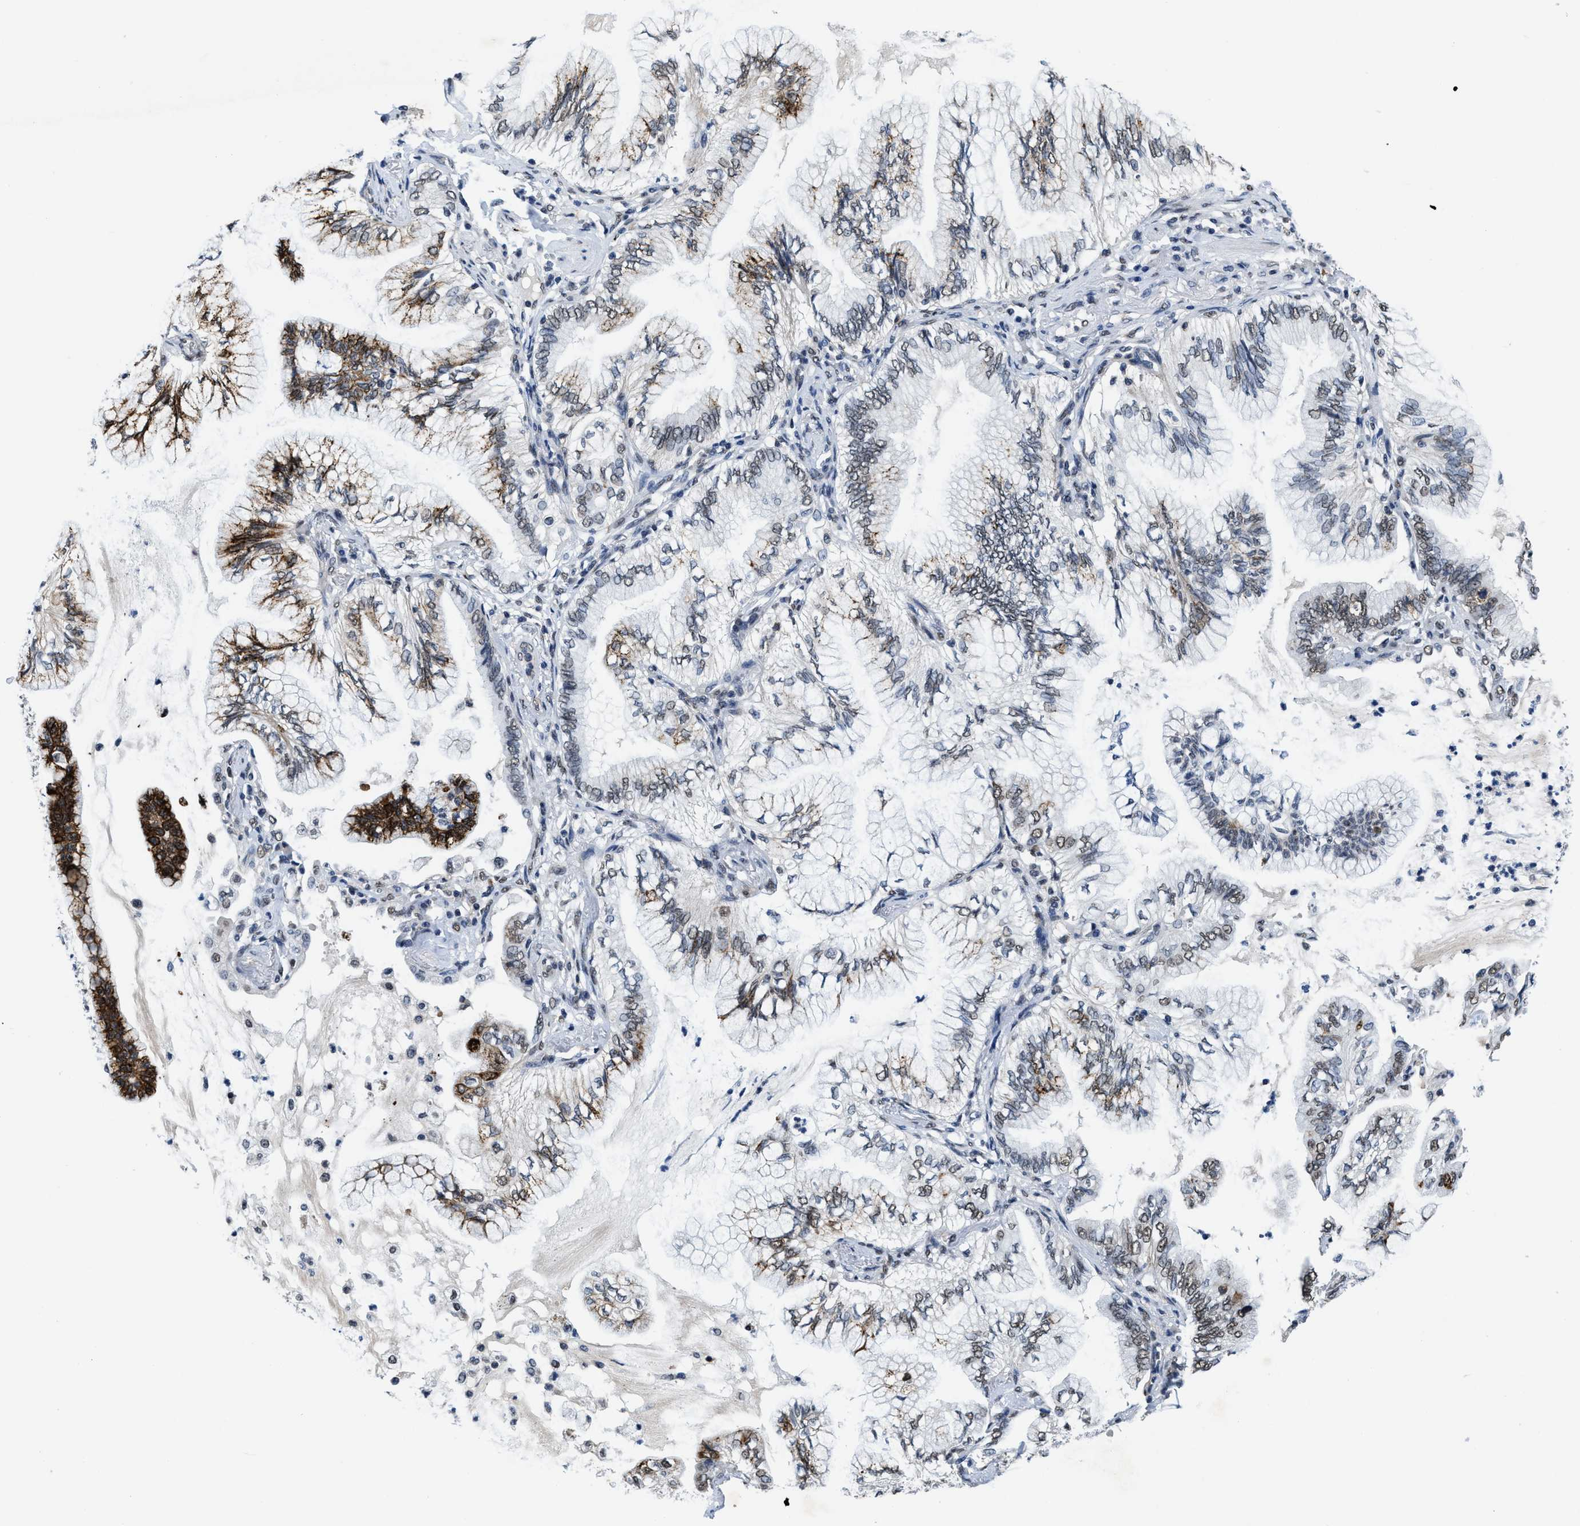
{"staining": {"intensity": "moderate", "quantity": "25%-75%", "location": "cytoplasmic/membranous"}, "tissue": "lung cancer", "cell_type": "Tumor cells", "image_type": "cancer", "snomed": [{"axis": "morphology", "description": "Normal tissue, NOS"}, {"axis": "morphology", "description": "Adenocarcinoma, NOS"}, {"axis": "topography", "description": "Bronchus"}, {"axis": "topography", "description": "Lung"}], "caption": "The image shows staining of adenocarcinoma (lung), revealing moderate cytoplasmic/membranous protein expression (brown color) within tumor cells. (brown staining indicates protein expression, while blue staining denotes nuclei).", "gene": "SUPT16H", "patient": {"sex": "female", "age": 70}}